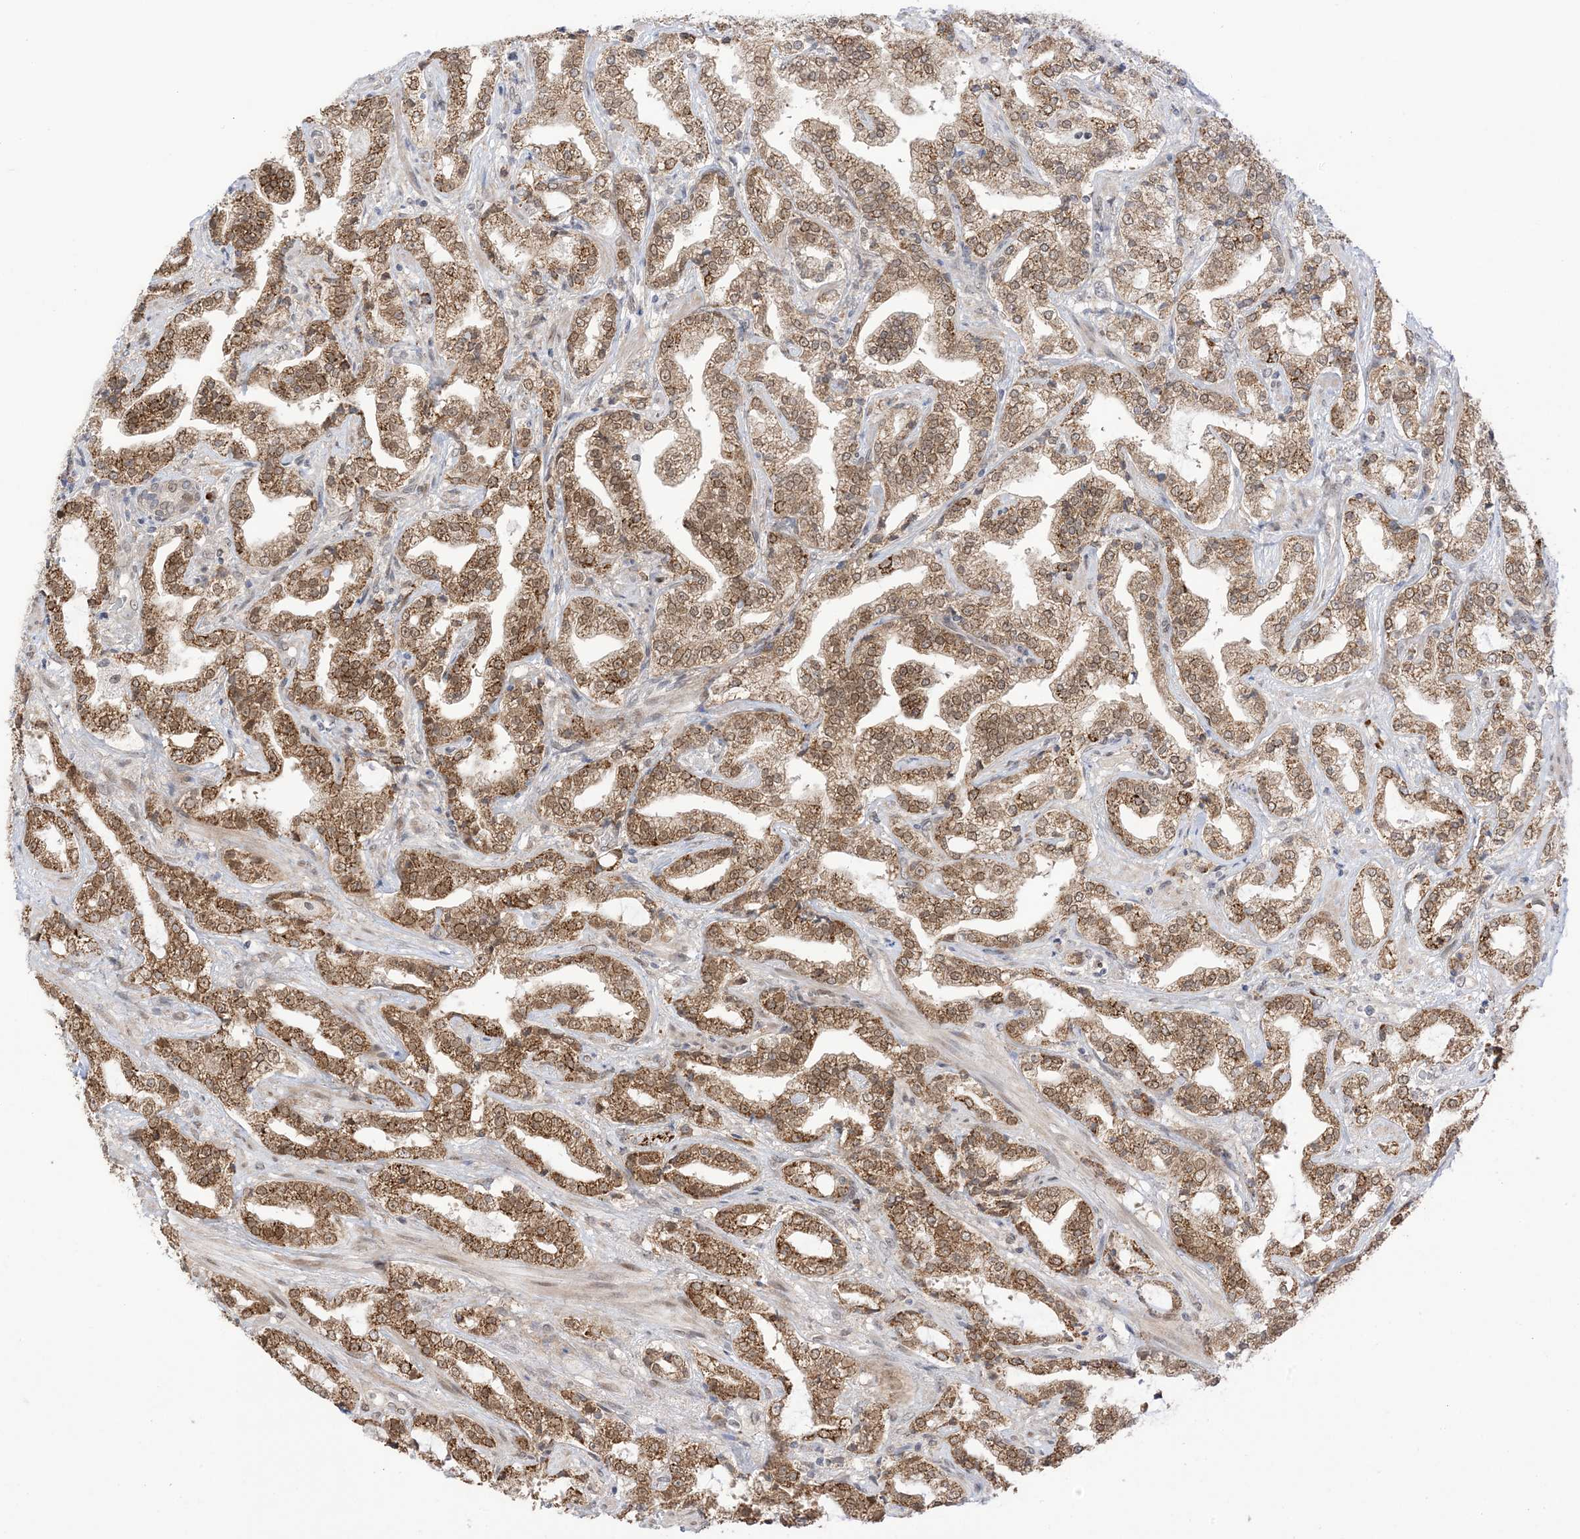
{"staining": {"intensity": "moderate", "quantity": ">75%", "location": "cytoplasmic/membranous,nuclear"}, "tissue": "prostate cancer", "cell_type": "Tumor cells", "image_type": "cancer", "snomed": [{"axis": "morphology", "description": "Adenocarcinoma, High grade"}, {"axis": "topography", "description": "Prostate"}], "caption": "IHC (DAB) staining of human prostate cancer (high-grade adenocarcinoma) reveals moderate cytoplasmic/membranous and nuclear protein staining in approximately >75% of tumor cells. Immunohistochemistry stains the protein in brown and the nuclei are stained blue.", "gene": "UBE2E2", "patient": {"sex": "male", "age": 64}}